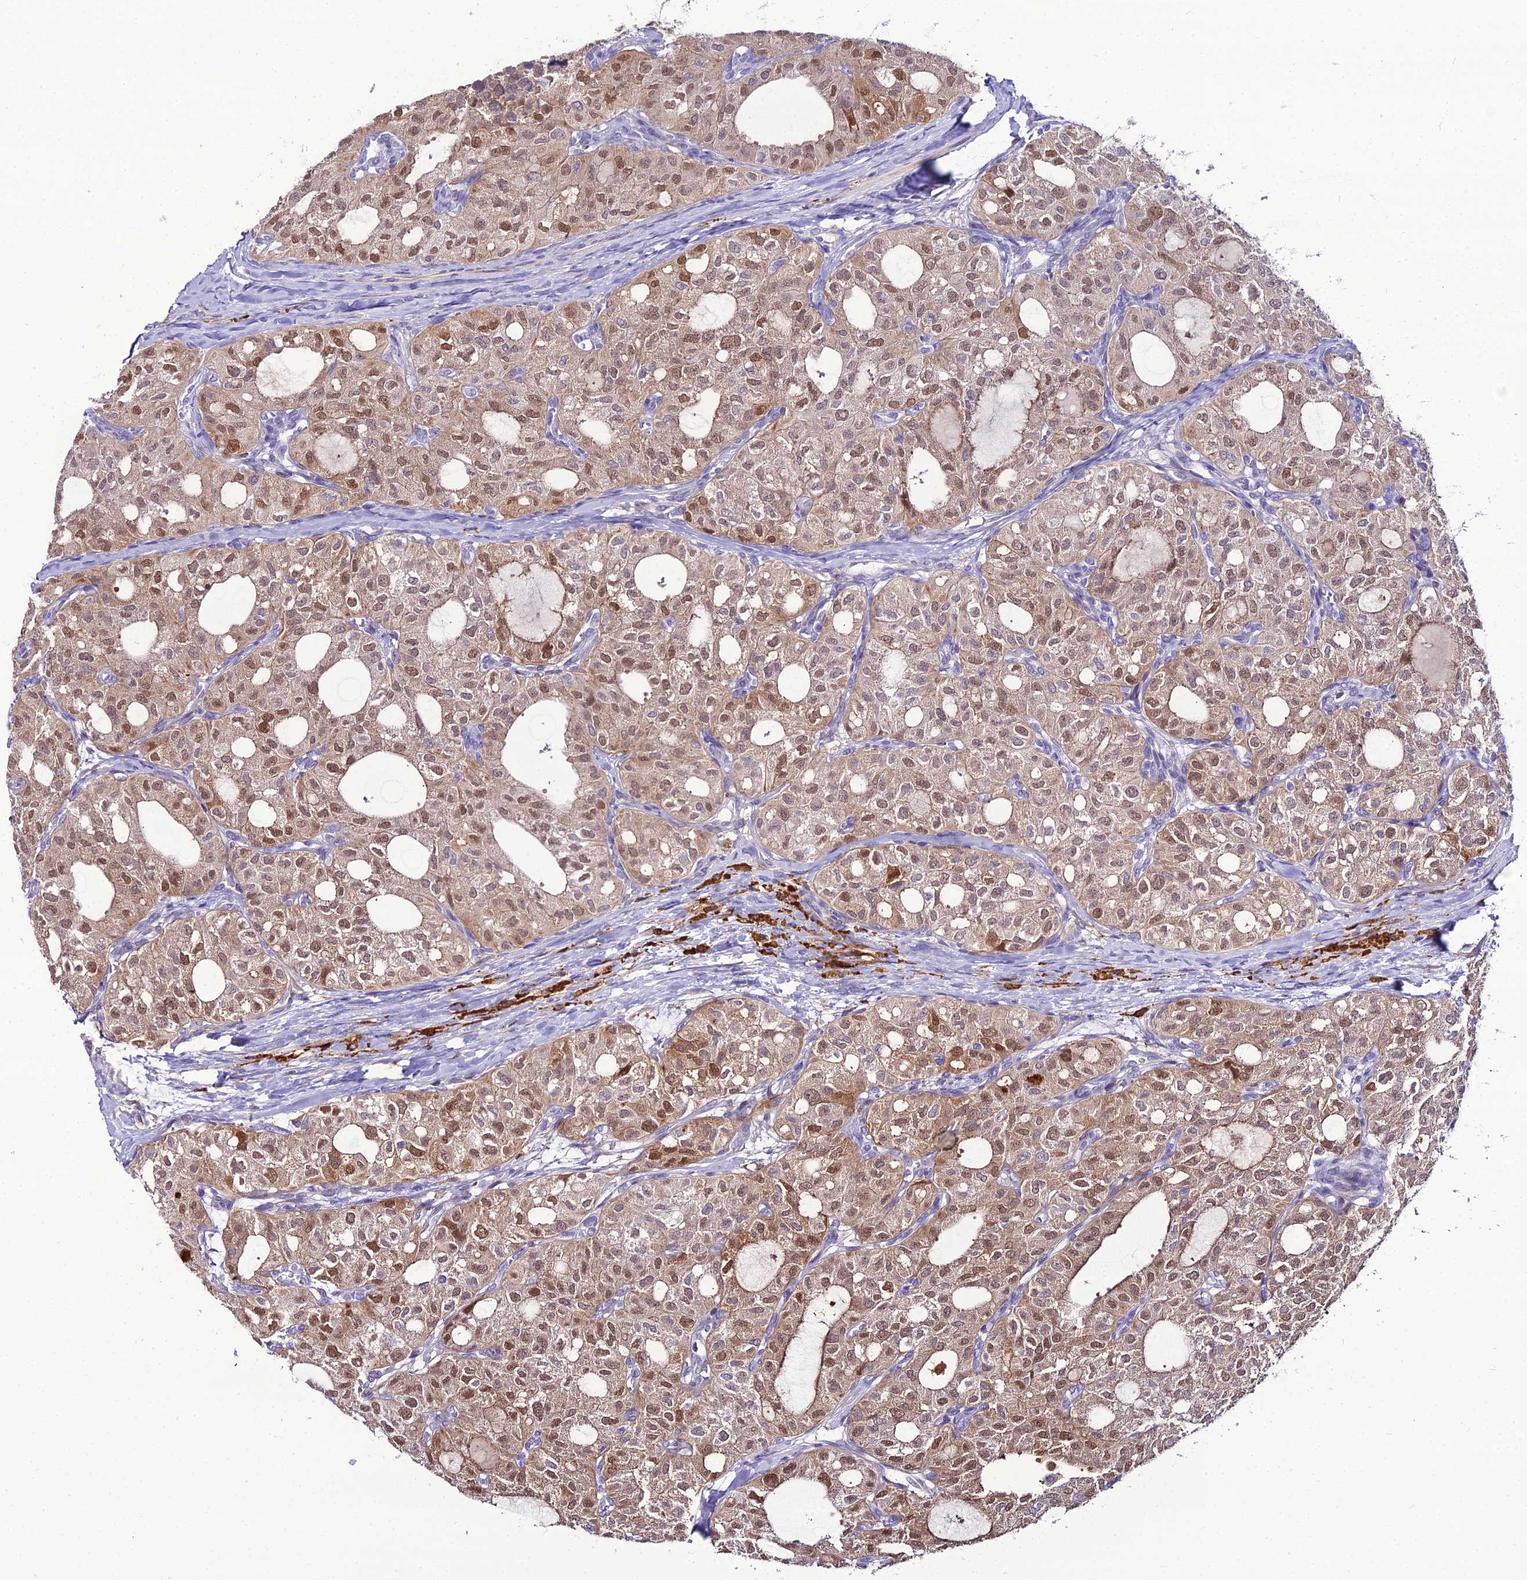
{"staining": {"intensity": "moderate", "quantity": ">75%", "location": "cytoplasmic/membranous,nuclear"}, "tissue": "thyroid cancer", "cell_type": "Tumor cells", "image_type": "cancer", "snomed": [{"axis": "morphology", "description": "Follicular adenoma carcinoma, NOS"}, {"axis": "topography", "description": "Thyroid gland"}], "caption": "Thyroid cancer (follicular adenoma carcinoma) stained with DAB (3,3'-diaminobenzidine) immunohistochemistry shows medium levels of moderate cytoplasmic/membranous and nuclear staining in approximately >75% of tumor cells. Nuclei are stained in blue.", "gene": "MB21D2", "patient": {"sex": "male", "age": 75}}